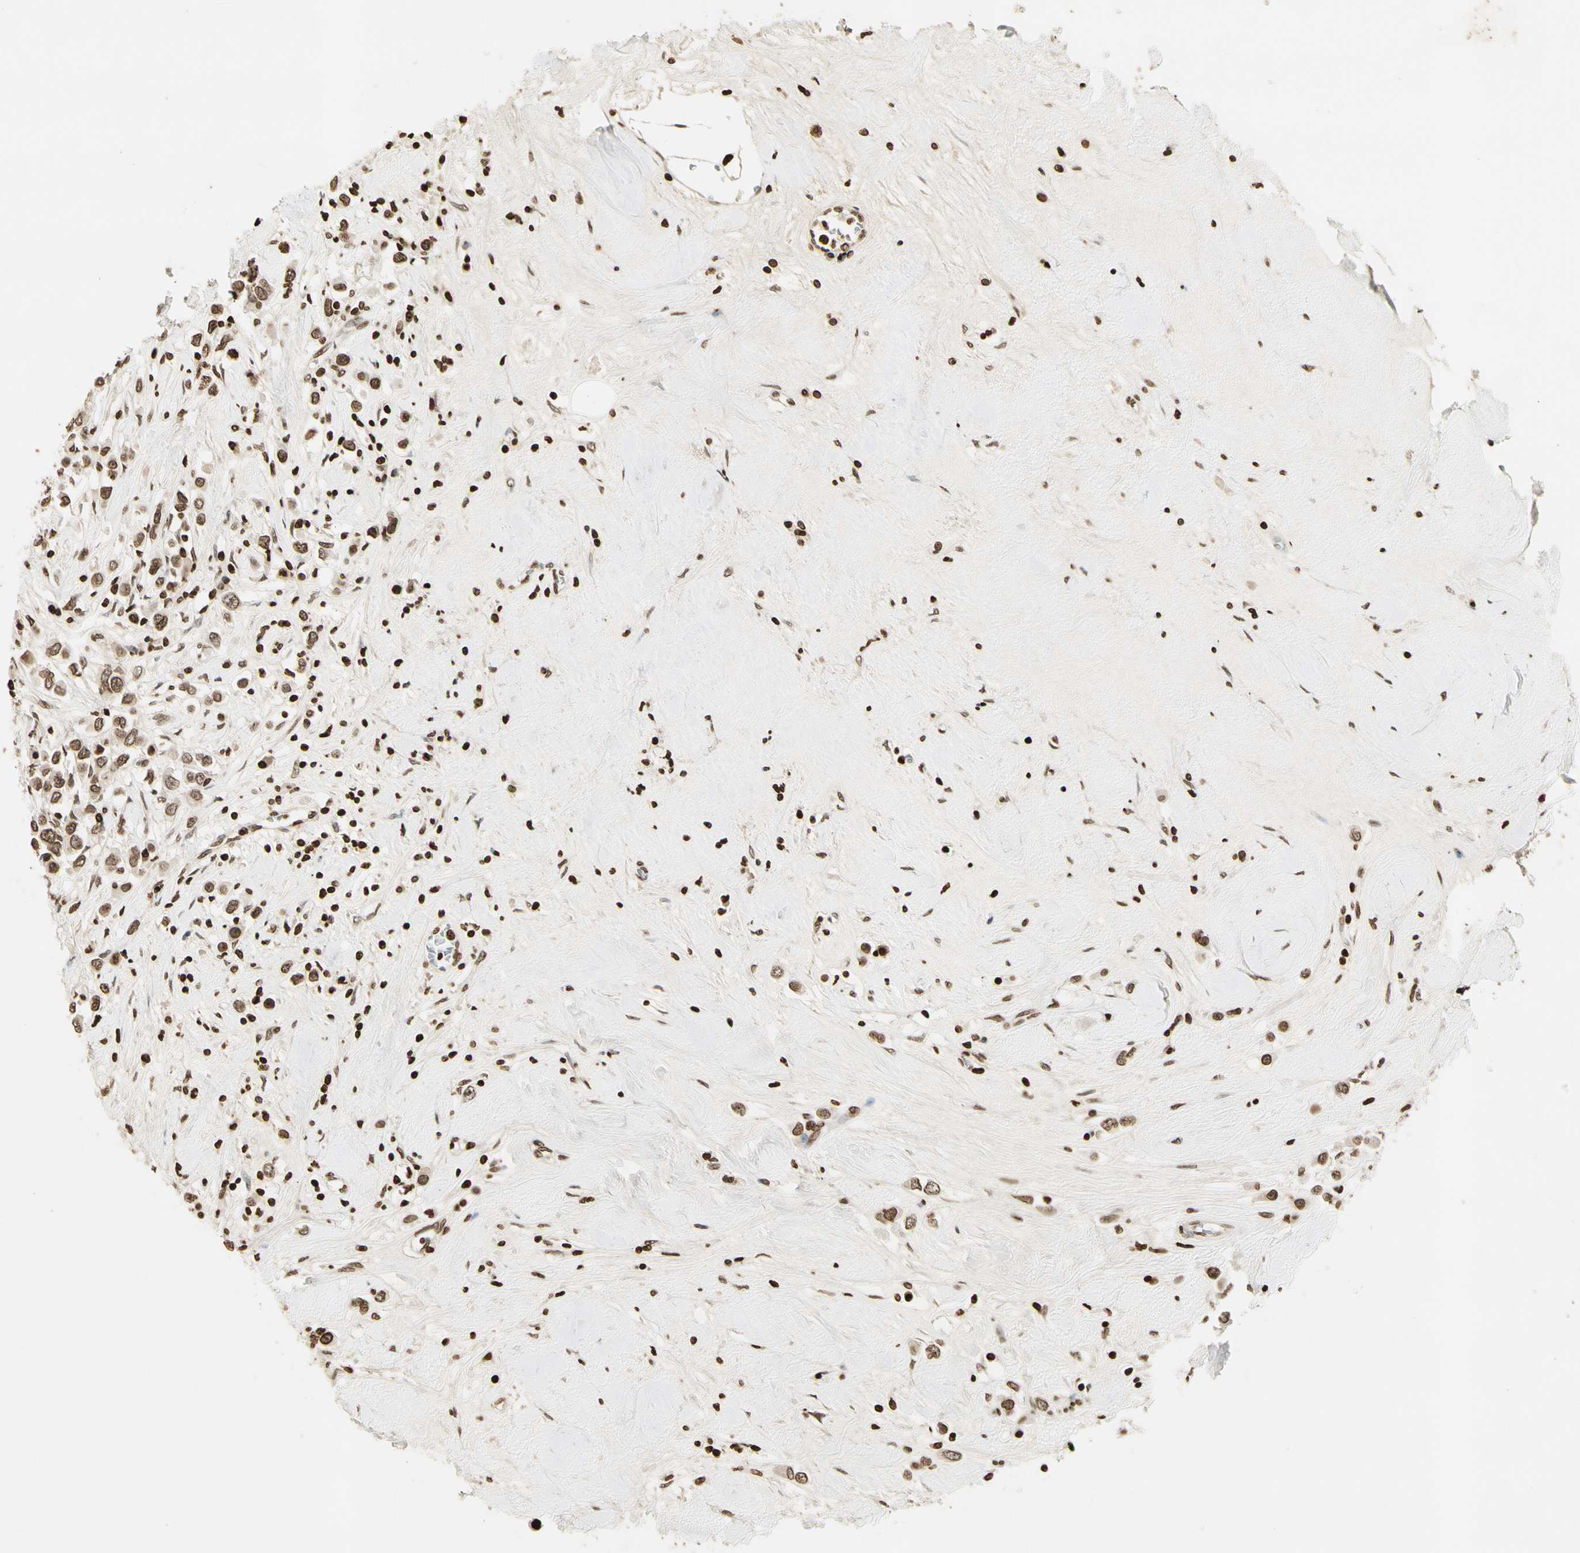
{"staining": {"intensity": "moderate", "quantity": ">75%", "location": "nuclear"}, "tissue": "breast cancer", "cell_type": "Tumor cells", "image_type": "cancer", "snomed": [{"axis": "morphology", "description": "Duct carcinoma"}, {"axis": "topography", "description": "Breast"}], "caption": "Brown immunohistochemical staining in human breast cancer (intraductal carcinoma) shows moderate nuclear positivity in approximately >75% of tumor cells.", "gene": "RORA", "patient": {"sex": "female", "age": 61}}